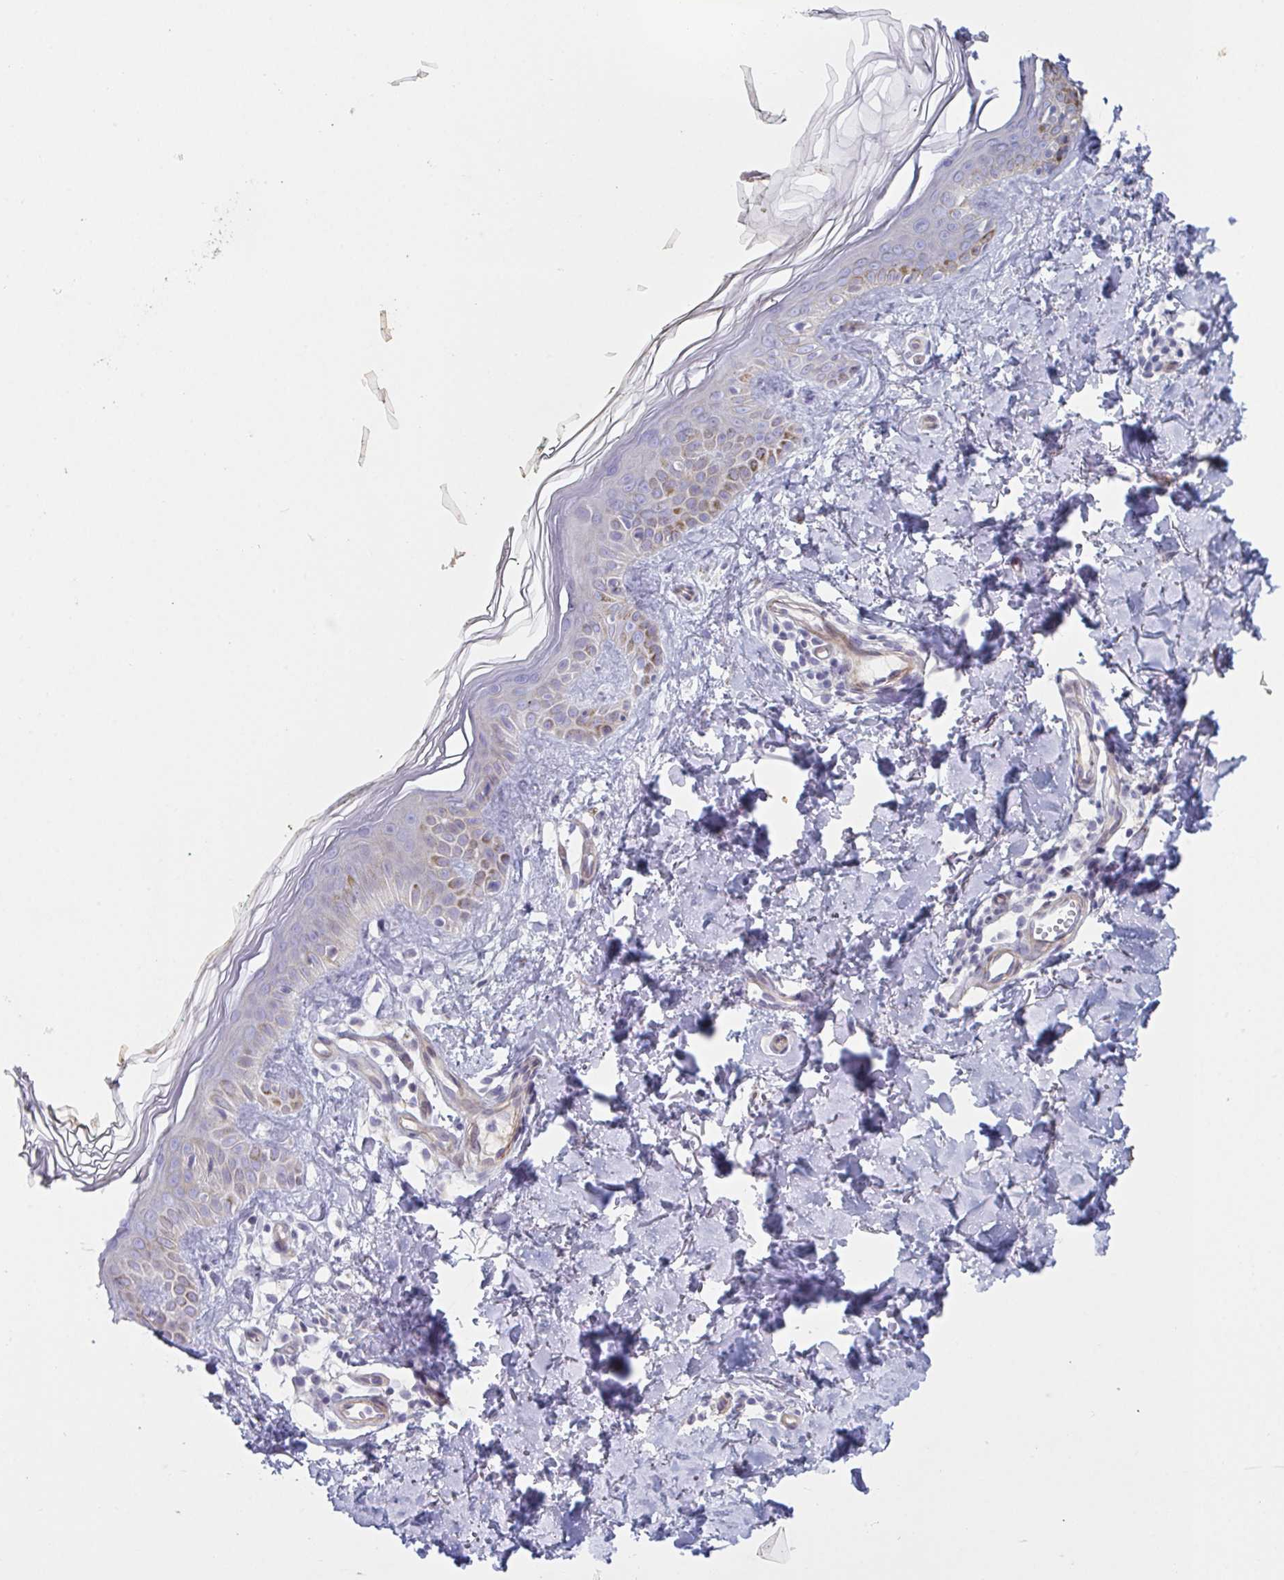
{"staining": {"intensity": "negative", "quantity": "none", "location": "none"}, "tissue": "skin", "cell_type": "Fibroblasts", "image_type": "normal", "snomed": [{"axis": "morphology", "description": "Normal tissue, NOS"}, {"axis": "topography", "description": "Skin"}, {"axis": "topography", "description": "Peripheral nerve tissue"}], "caption": "This is a image of IHC staining of benign skin, which shows no positivity in fibroblasts. (DAB (3,3'-diaminobenzidine) immunohistochemistry (IHC) with hematoxylin counter stain).", "gene": "OR5P3", "patient": {"sex": "female", "age": 45}}